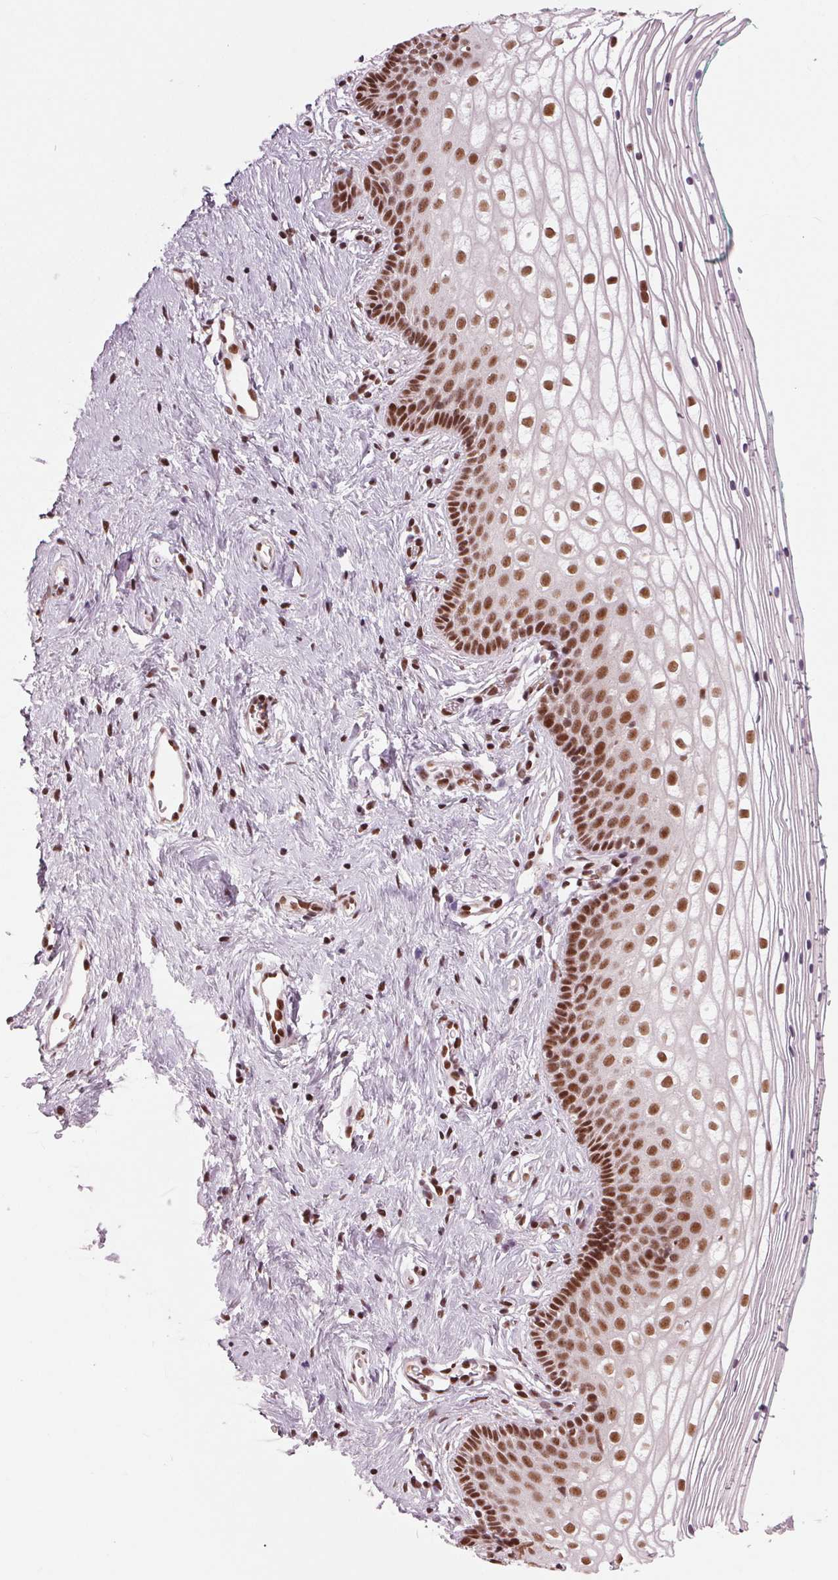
{"staining": {"intensity": "strong", "quantity": ">75%", "location": "nuclear"}, "tissue": "vagina", "cell_type": "Squamous epithelial cells", "image_type": "normal", "snomed": [{"axis": "morphology", "description": "Normal tissue, NOS"}, {"axis": "topography", "description": "Vagina"}], "caption": "The micrograph displays immunohistochemical staining of unremarkable vagina. There is strong nuclear staining is seen in about >75% of squamous epithelial cells.", "gene": "LSM2", "patient": {"sex": "female", "age": 36}}